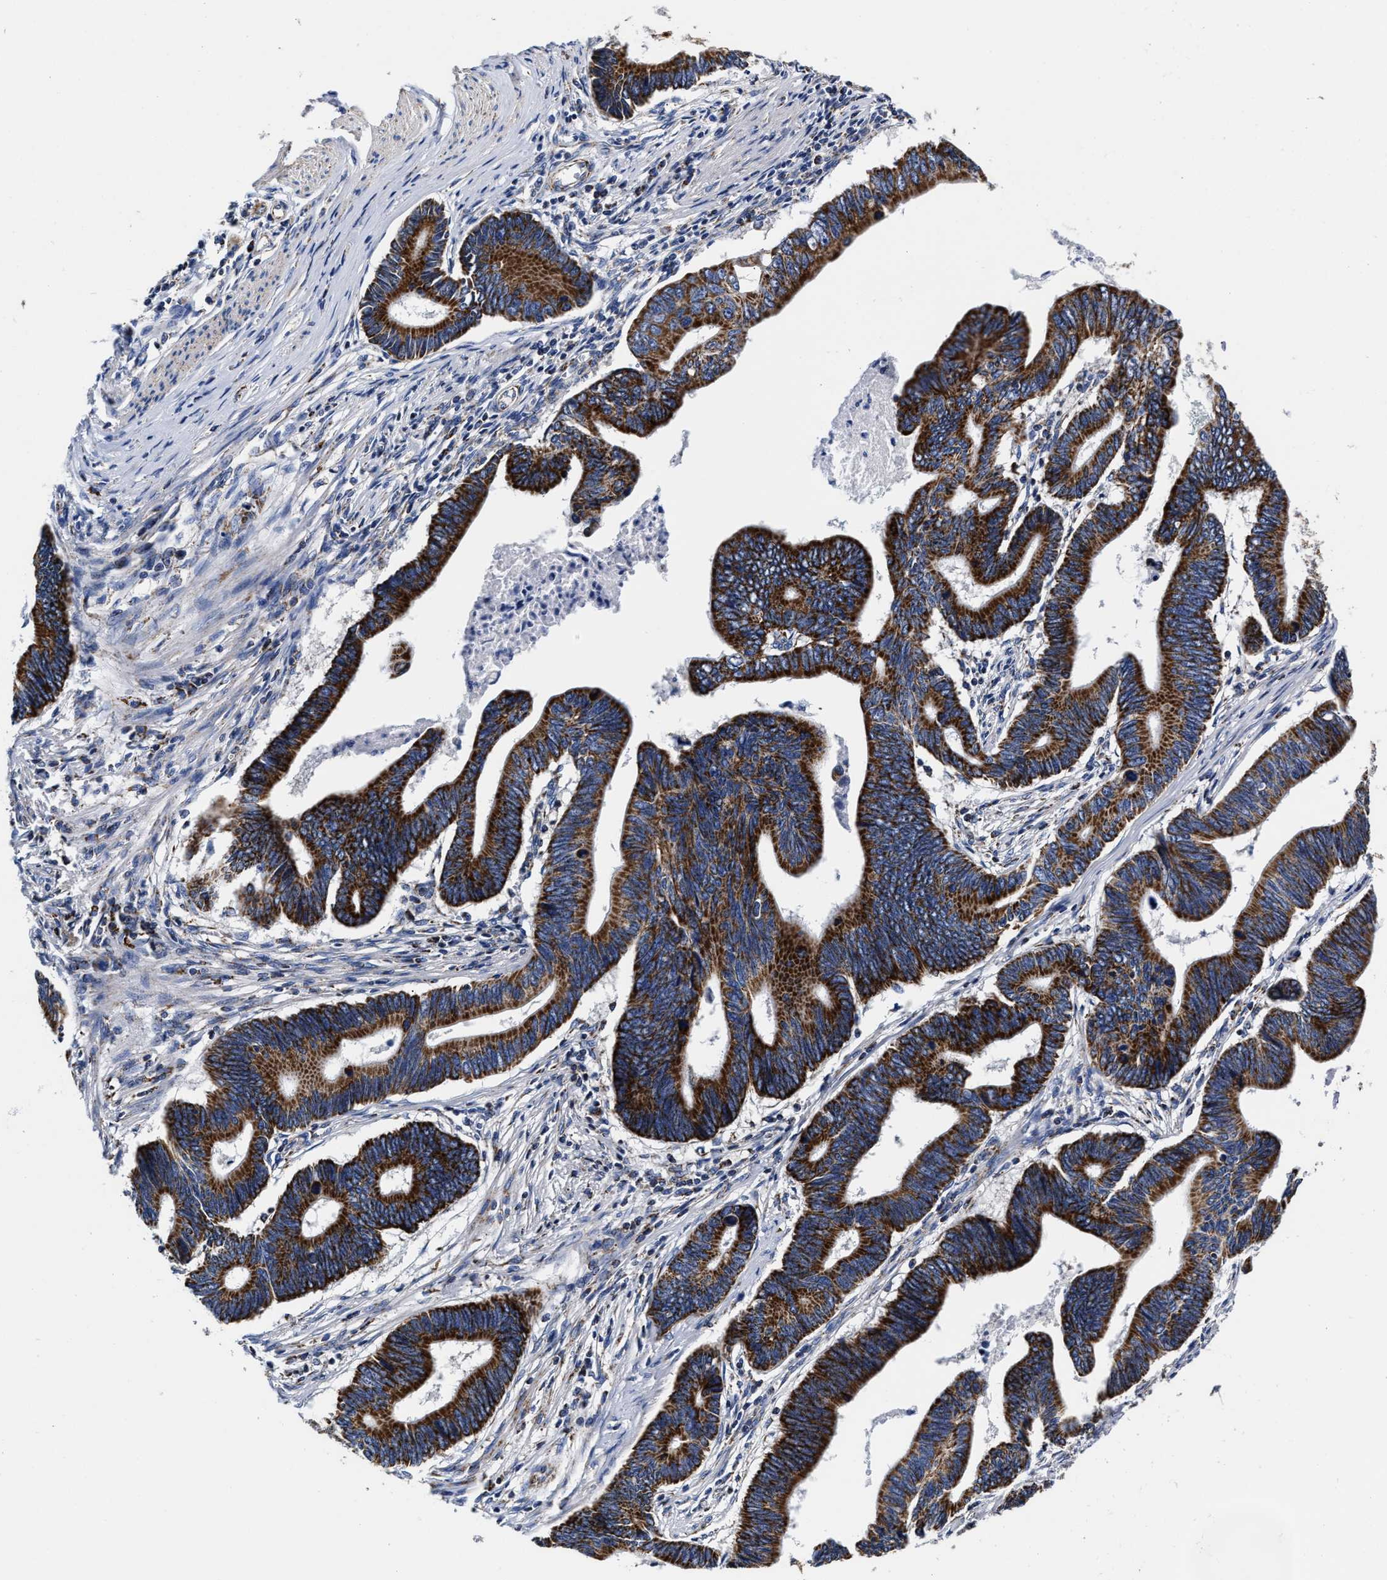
{"staining": {"intensity": "strong", "quantity": ">75%", "location": "cytoplasmic/membranous"}, "tissue": "pancreatic cancer", "cell_type": "Tumor cells", "image_type": "cancer", "snomed": [{"axis": "morphology", "description": "Adenocarcinoma, NOS"}, {"axis": "topography", "description": "Pancreas"}], "caption": "Immunohistochemistry (IHC) micrograph of neoplastic tissue: human pancreatic adenocarcinoma stained using immunohistochemistry (IHC) exhibits high levels of strong protein expression localized specifically in the cytoplasmic/membranous of tumor cells, appearing as a cytoplasmic/membranous brown color.", "gene": "HINT2", "patient": {"sex": "female", "age": 70}}